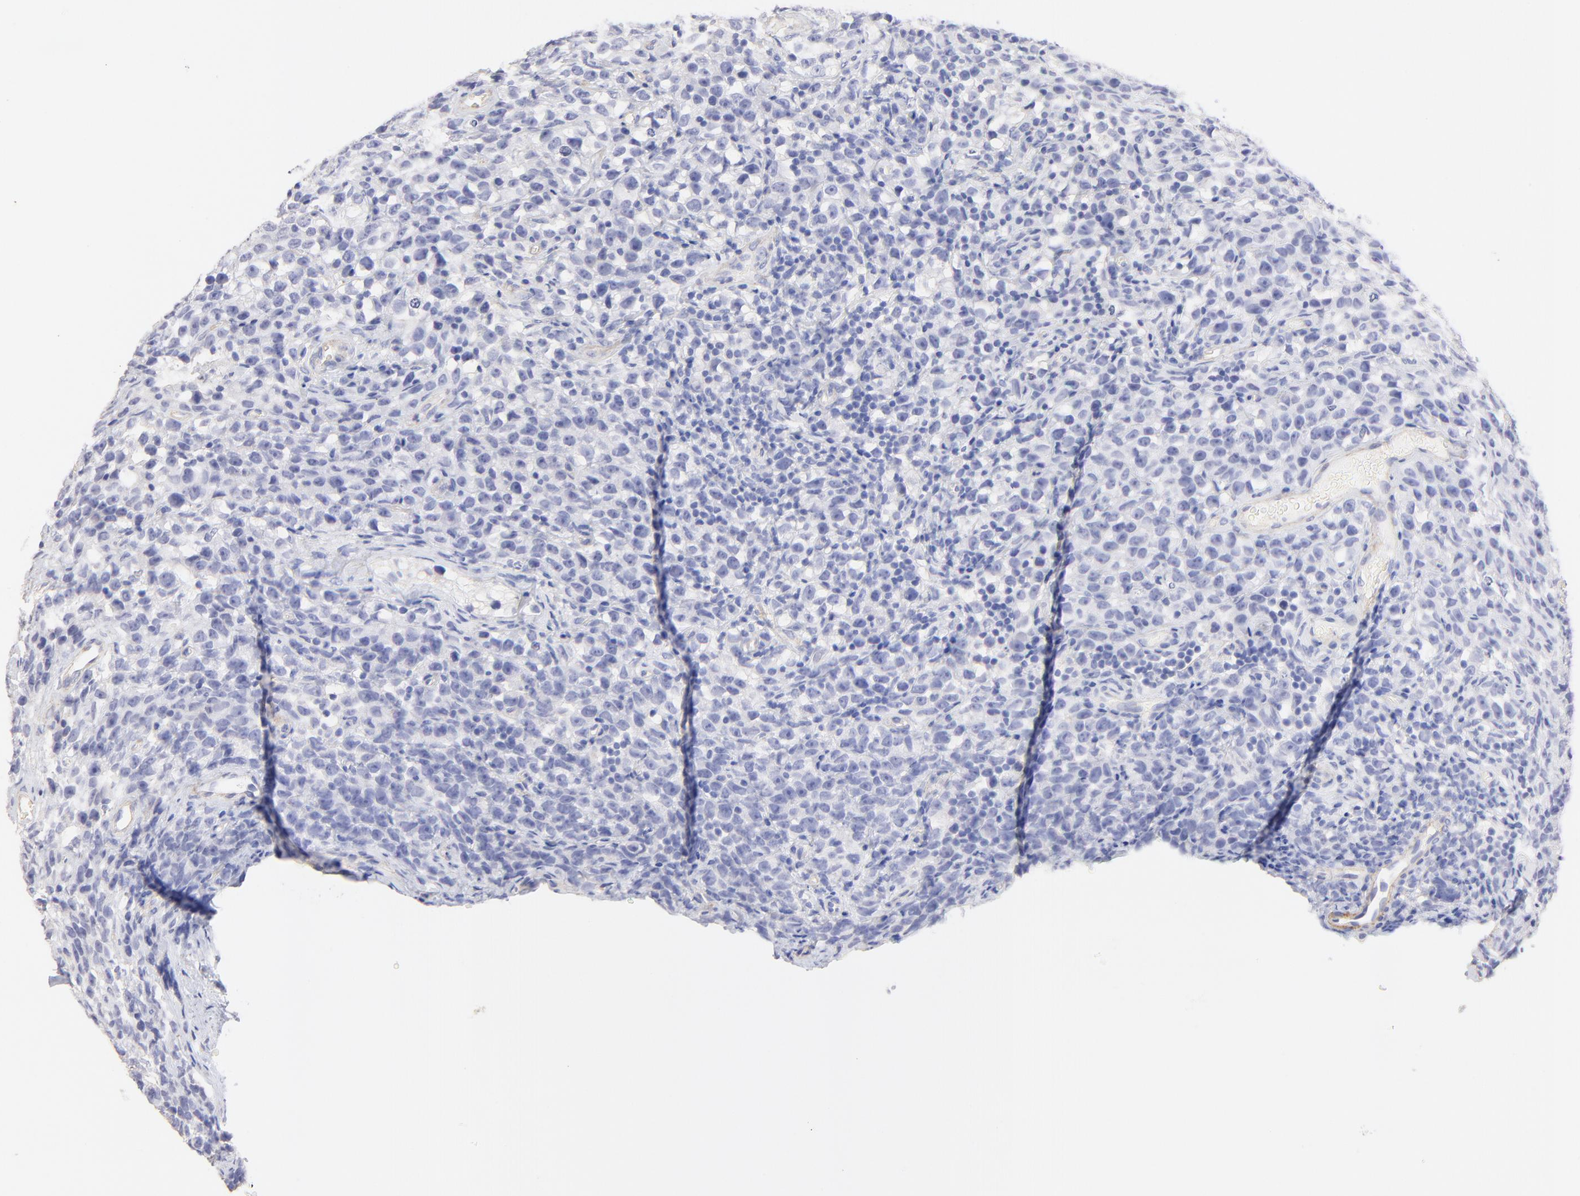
{"staining": {"intensity": "negative", "quantity": "none", "location": "none"}, "tissue": "testis cancer", "cell_type": "Tumor cells", "image_type": "cancer", "snomed": [{"axis": "morphology", "description": "Seminoma, NOS"}, {"axis": "topography", "description": "Testis"}], "caption": "Testis cancer was stained to show a protein in brown. There is no significant expression in tumor cells.", "gene": "ACTRT1", "patient": {"sex": "male", "age": 25}}